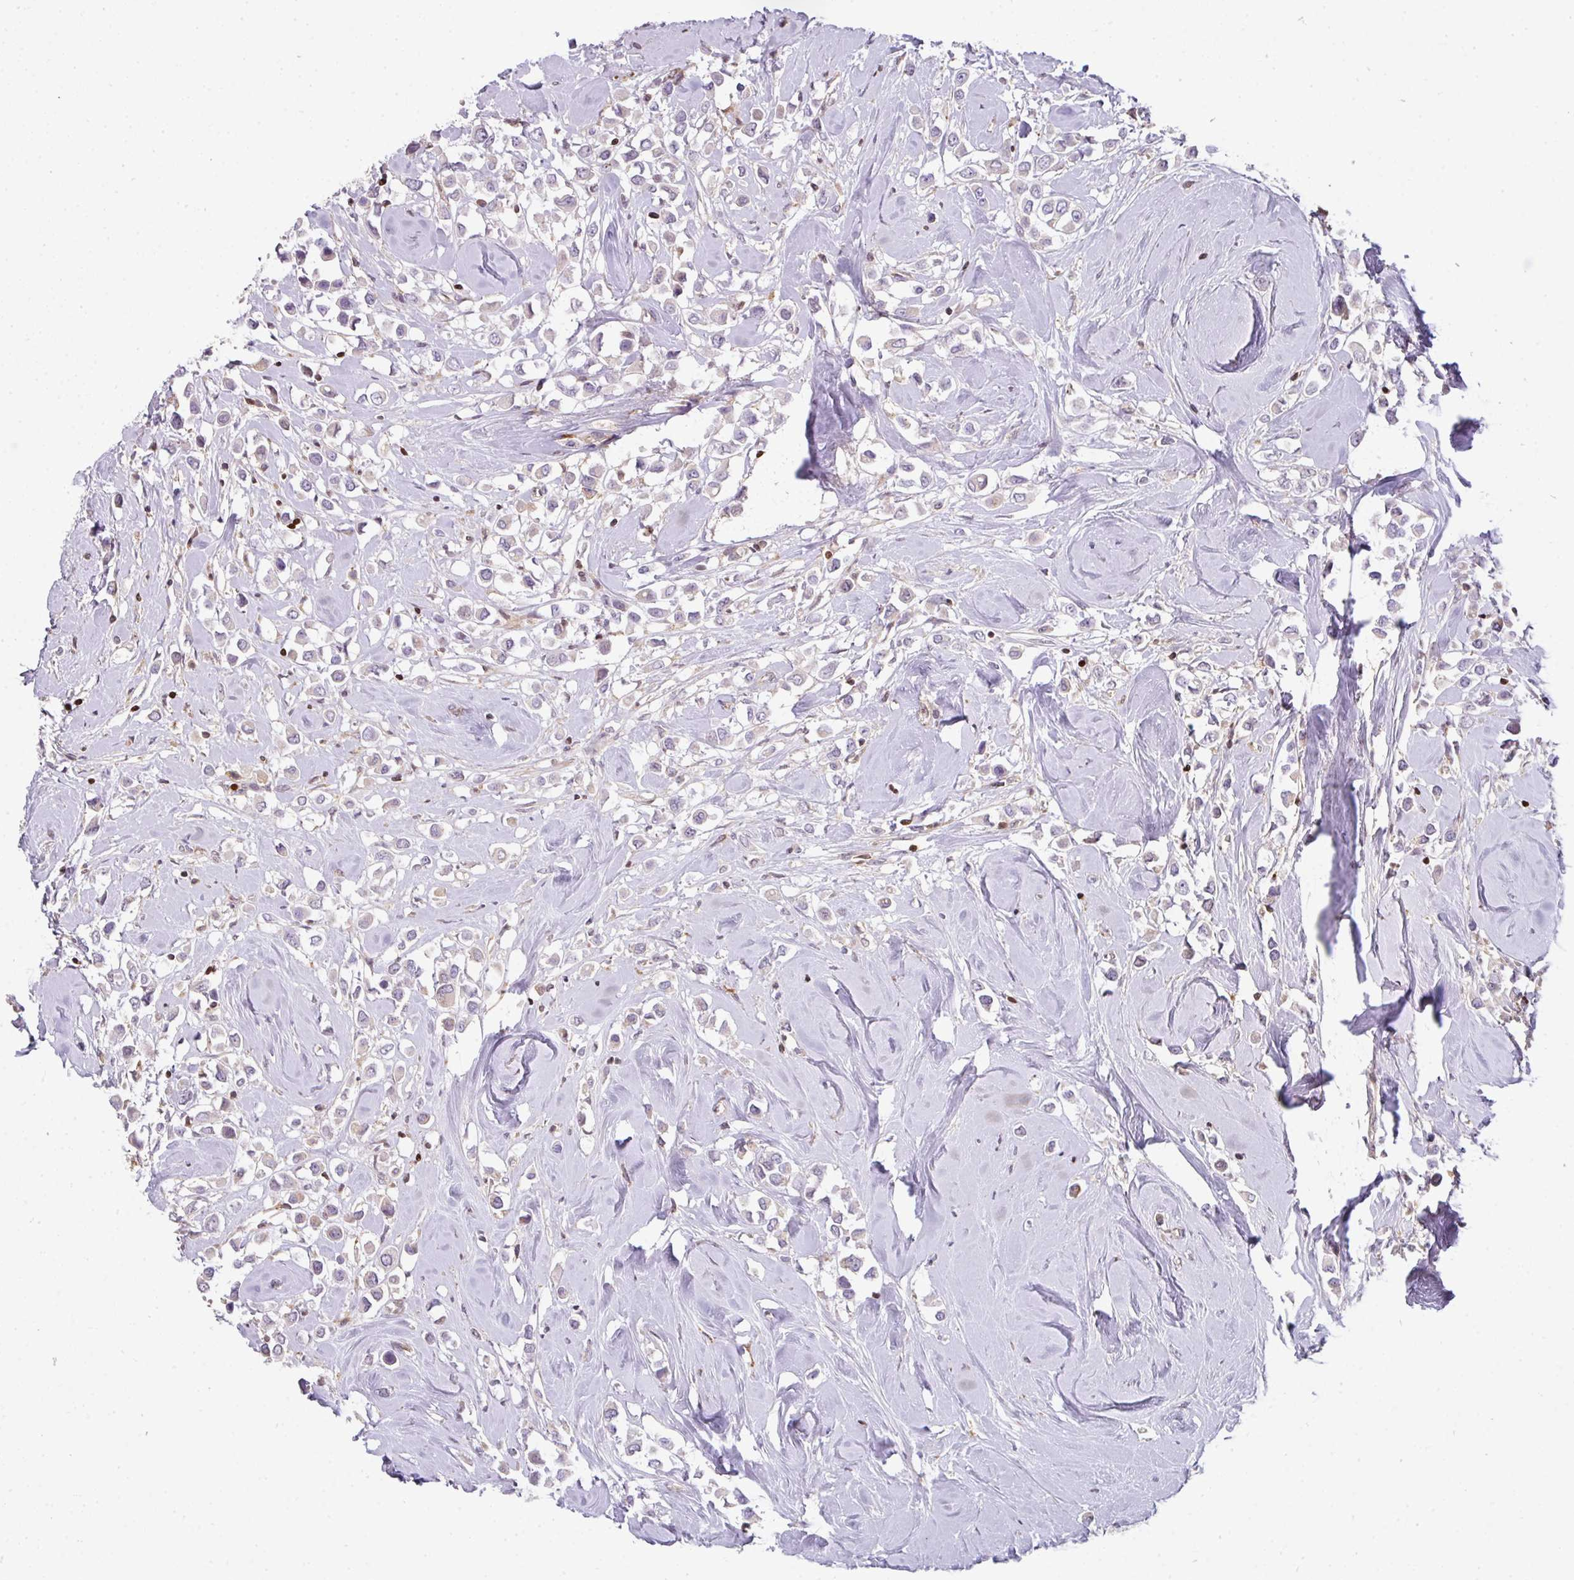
{"staining": {"intensity": "negative", "quantity": "none", "location": "none"}, "tissue": "breast cancer", "cell_type": "Tumor cells", "image_type": "cancer", "snomed": [{"axis": "morphology", "description": "Duct carcinoma"}, {"axis": "topography", "description": "Breast"}], "caption": "Tumor cells show no significant positivity in intraductal carcinoma (breast).", "gene": "STAT5A", "patient": {"sex": "female", "age": 61}}